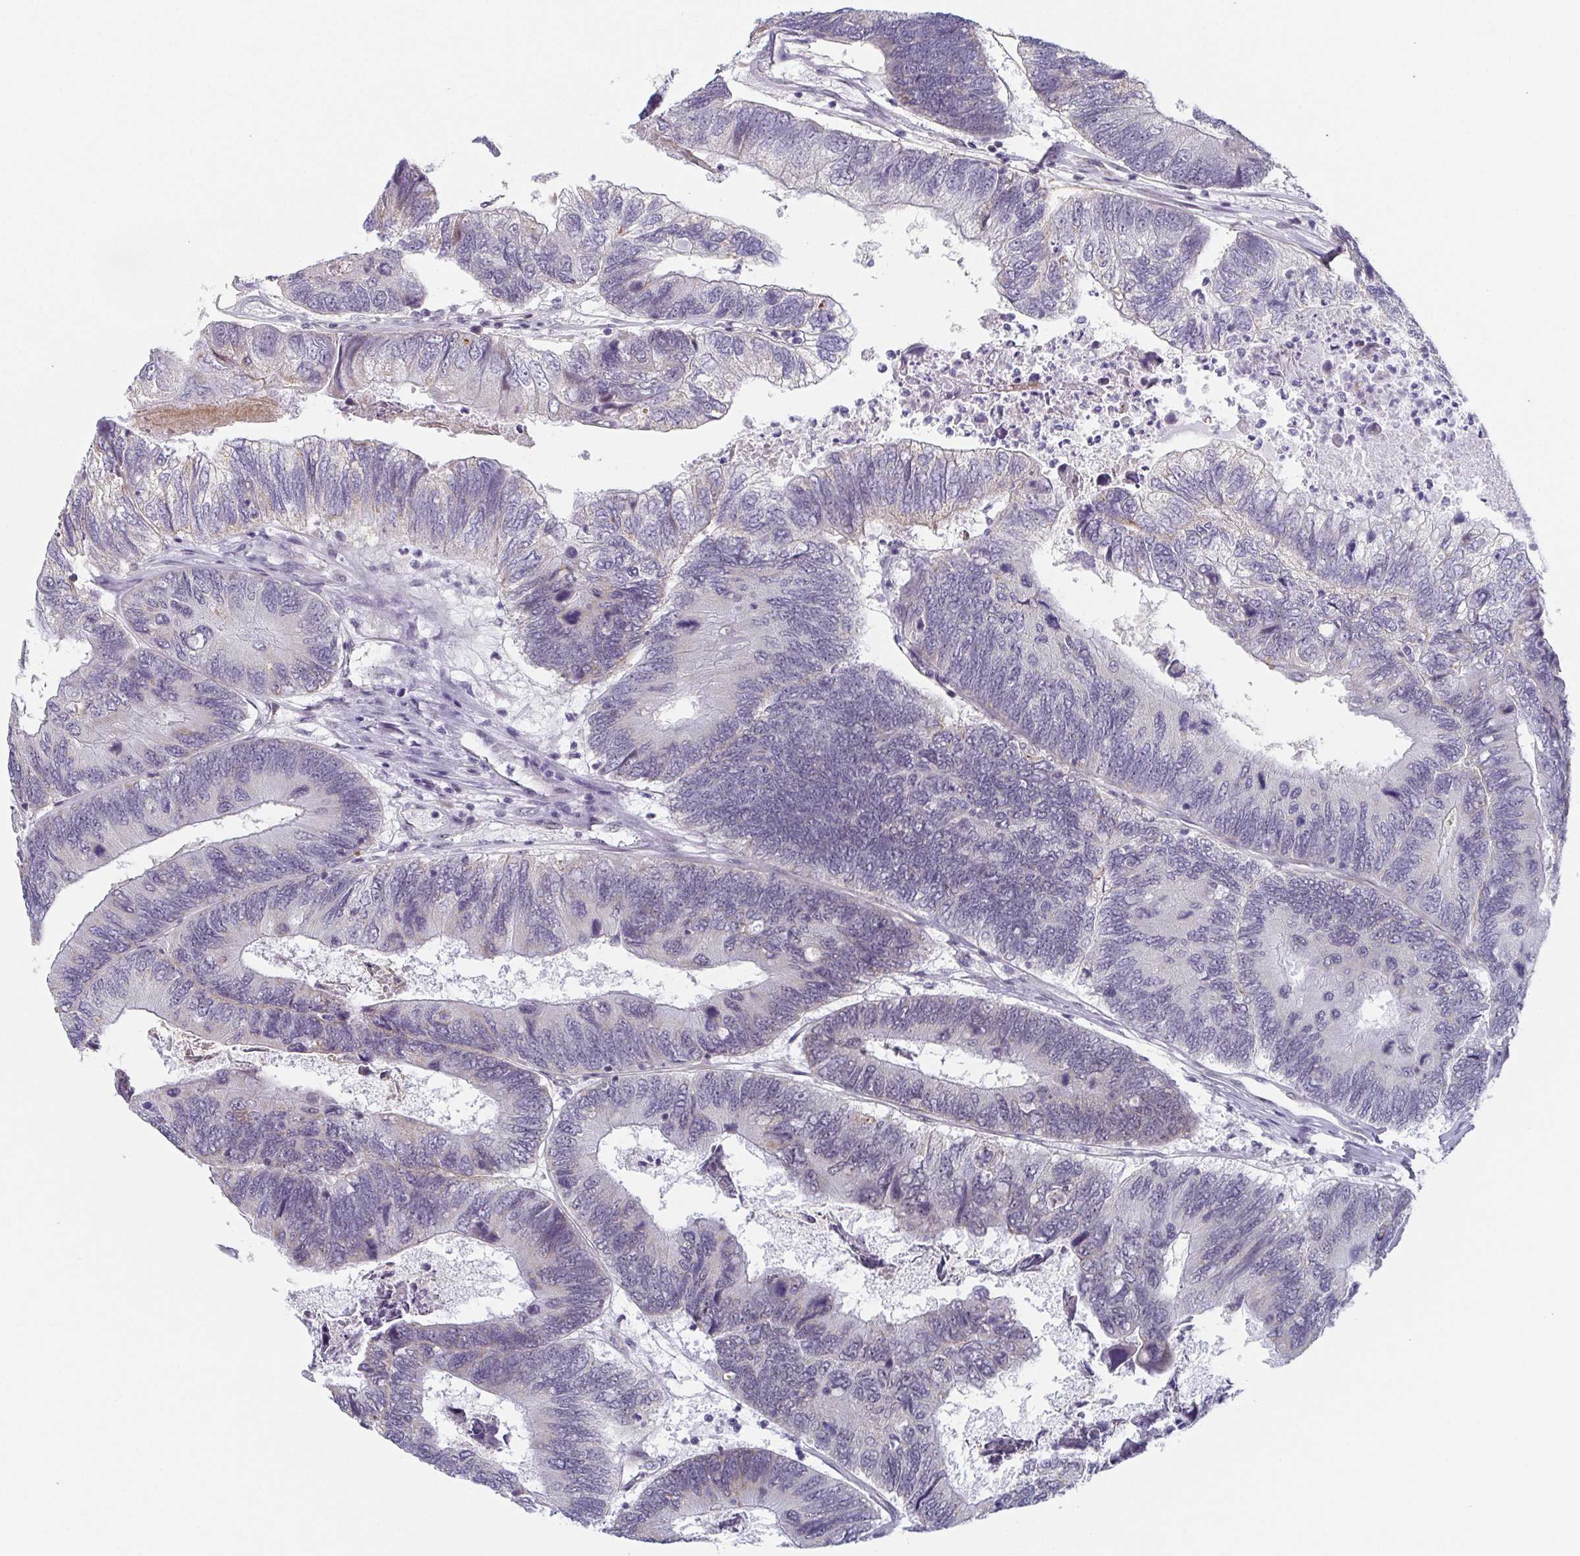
{"staining": {"intensity": "negative", "quantity": "none", "location": "none"}, "tissue": "colorectal cancer", "cell_type": "Tumor cells", "image_type": "cancer", "snomed": [{"axis": "morphology", "description": "Adenocarcinoma, NOS"}, {"axis": "topography", "description": "Colon"}], "caption": "Tumor cells are negative for protein expression in human colorectal adenocarcinoma.", "gene": "EXOSC7", "patient": {"sex": "female", "age": 67}}